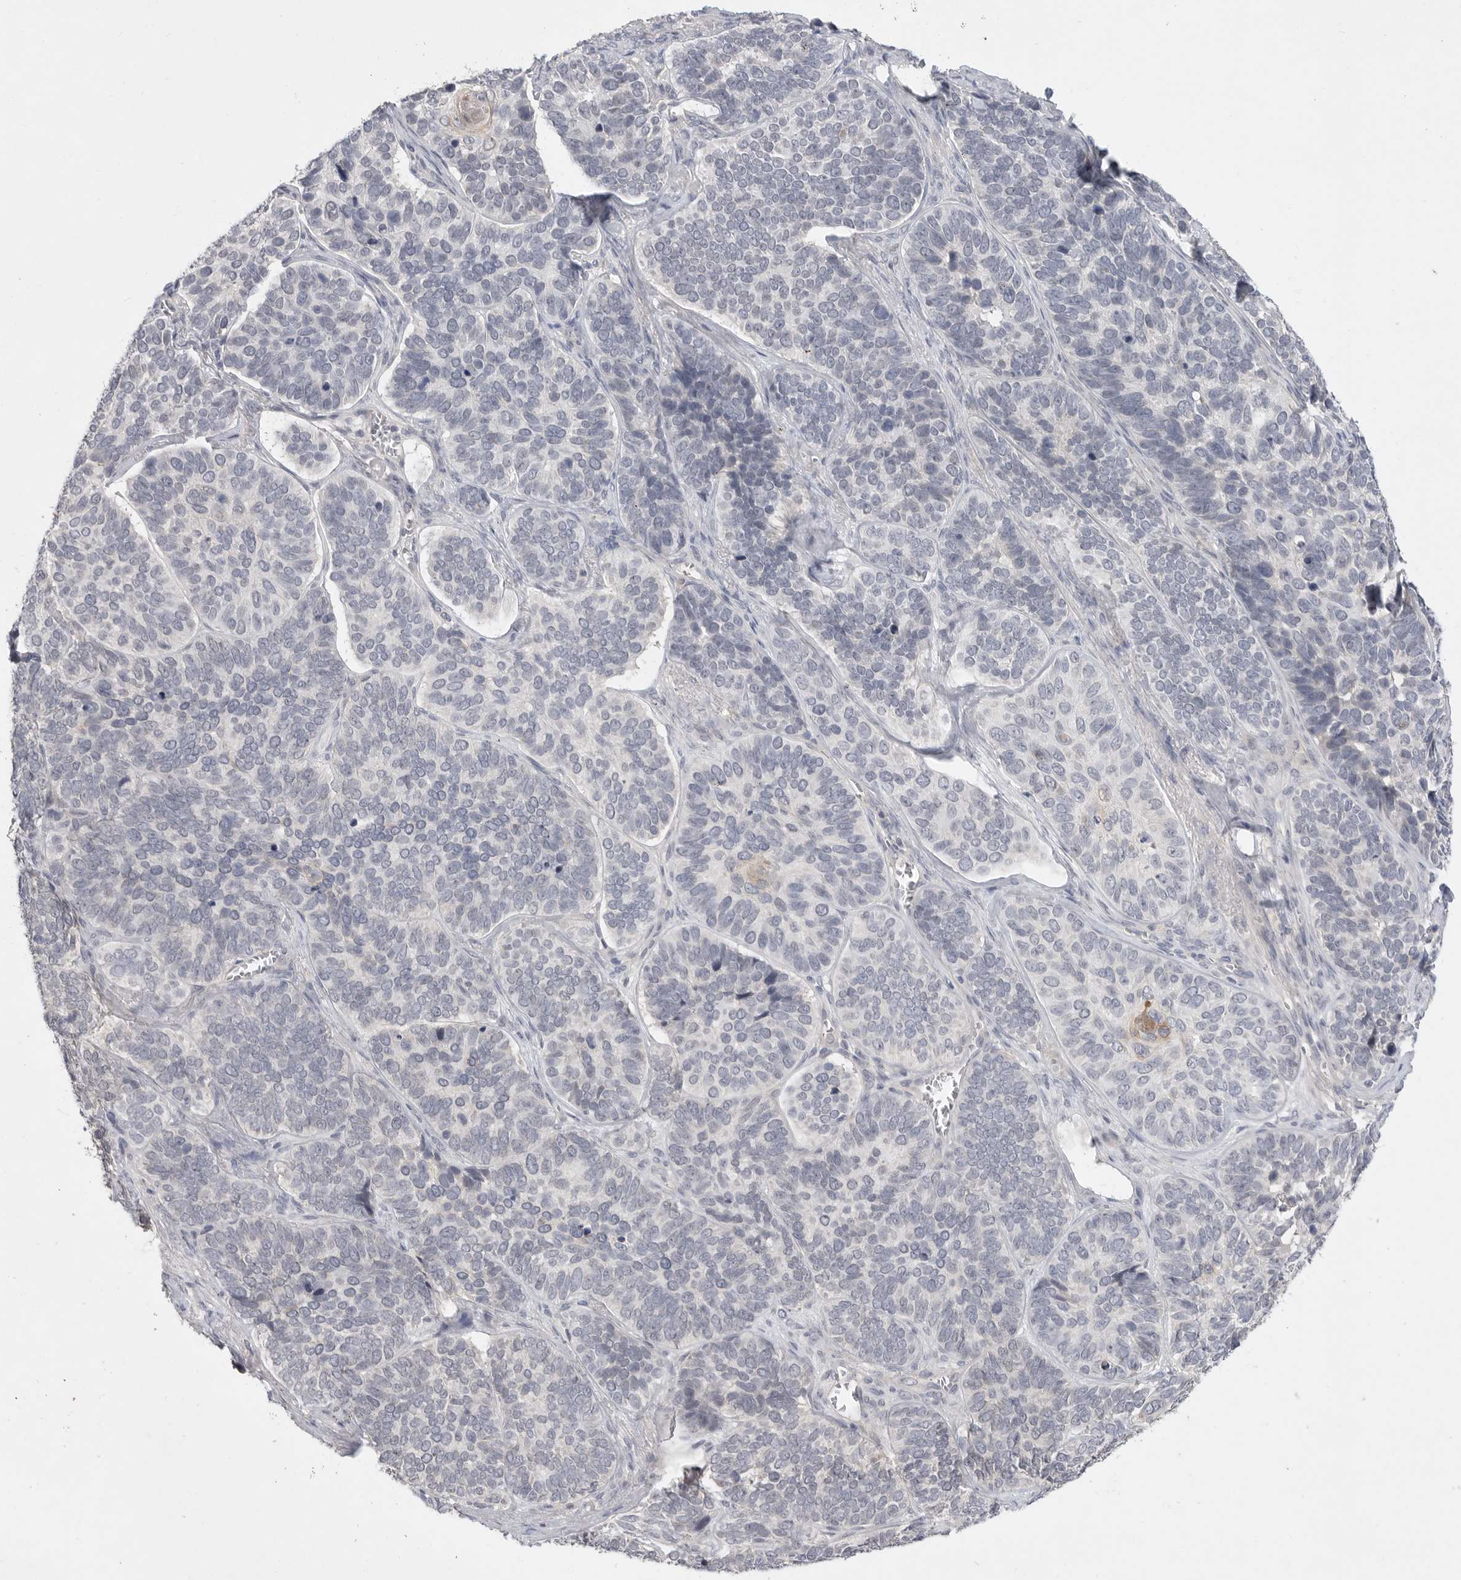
{"staining": {"intensity": "negative", "quantity": "none", "location": "none"}, "tissue": "skin cancer", "cell_type": "Tumor cells", "image_type": "cancer", "snomed": [{"axis": "morphology", "description": "Basal cell carcinoma"}, {"axis": "topography", "description": "Skin"}], "caption": "An image of basal cell carcinoma (skin) stained for a protein demonstrates no brown staining in tumor cells. The staining is performed using DAB (3,3'-diaminobenzidine) brown chromogen with nuclei counter-stained in using hematoxylin.", "gene": "ITGAD", "patient": {"sex": "male", "age": 62}}